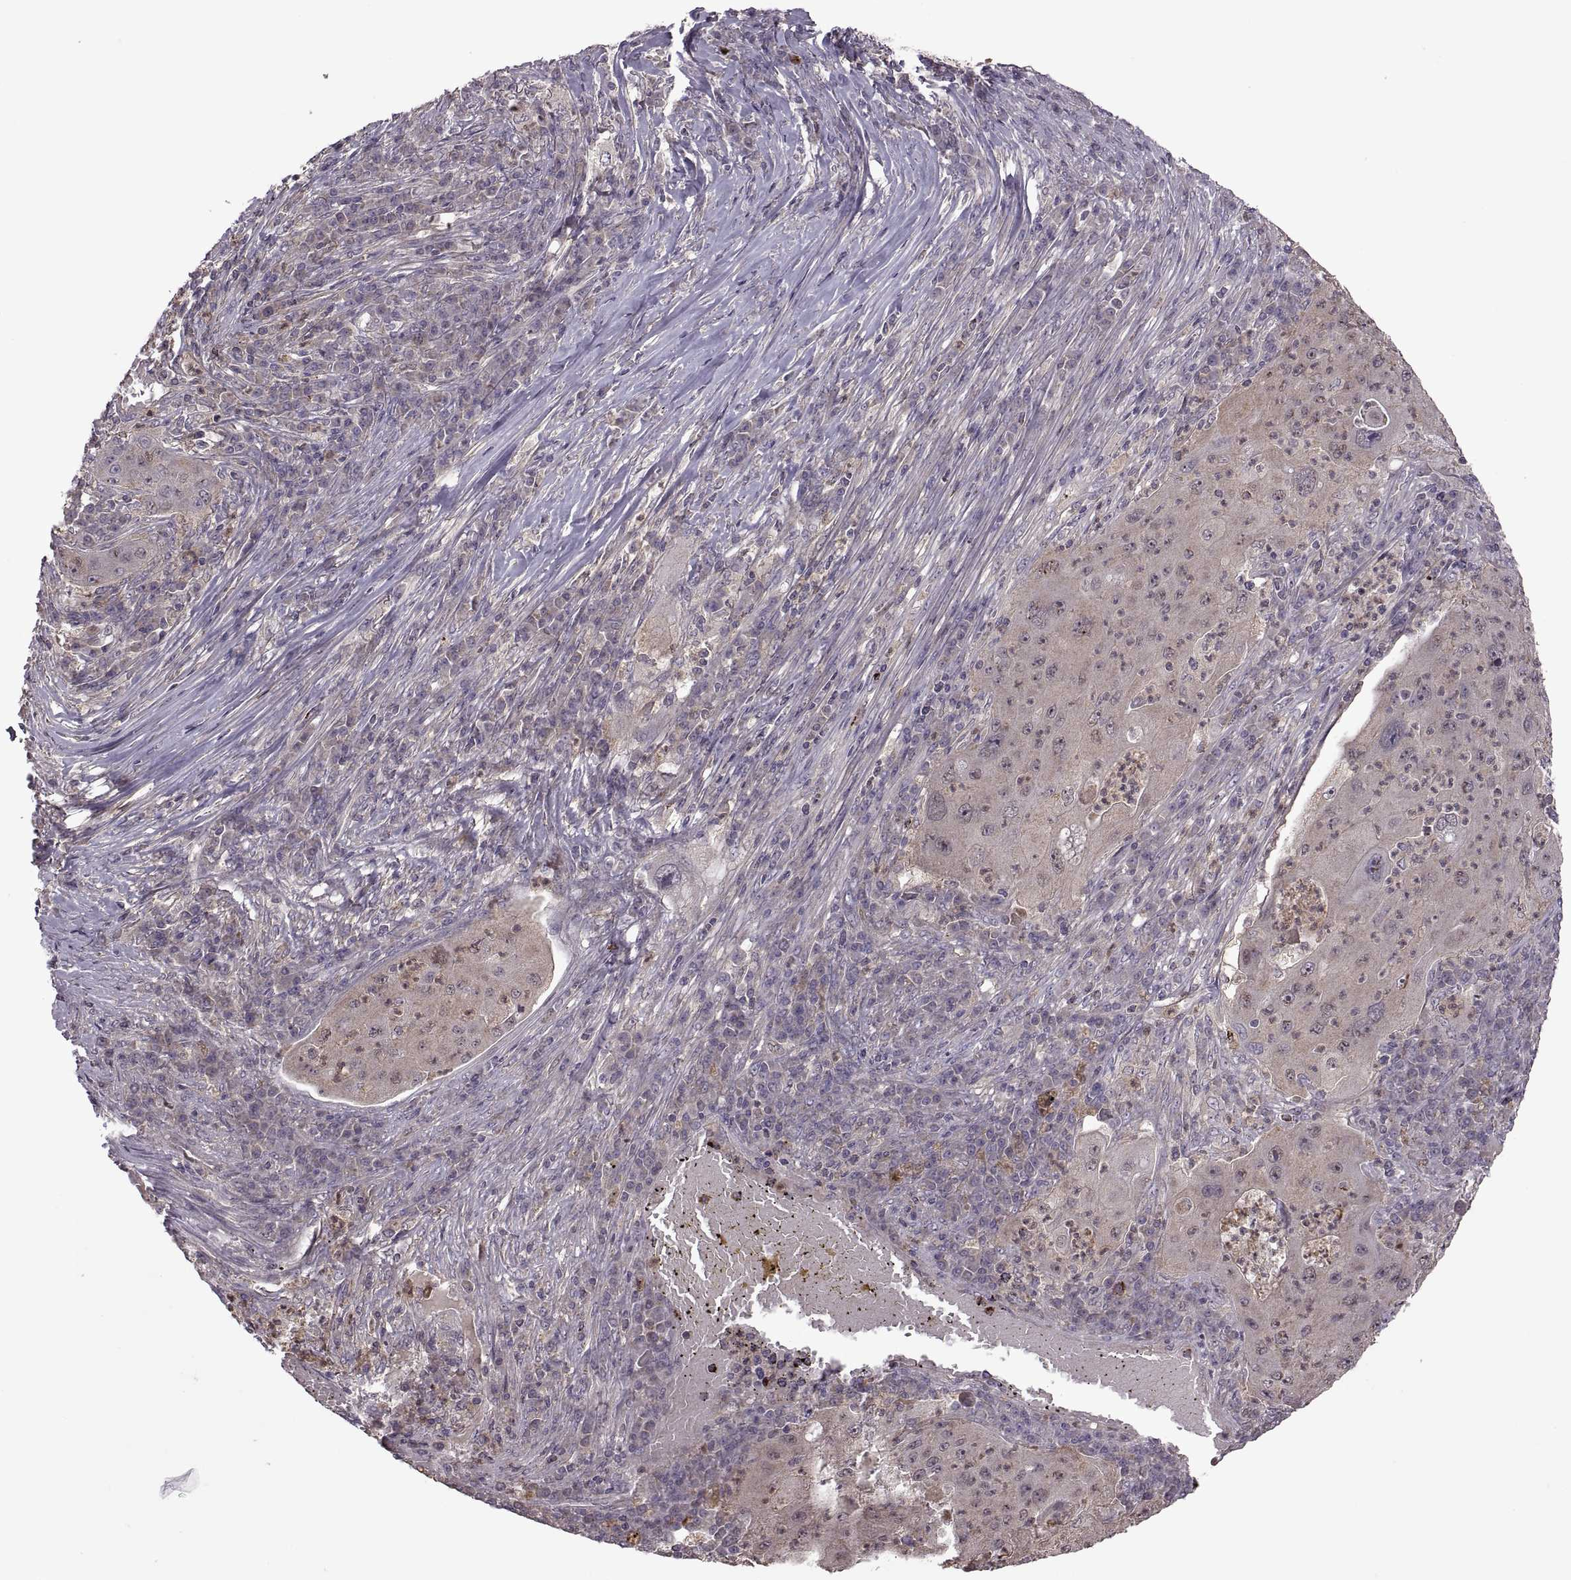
{"staining": {"intensity": "negative", "quantity": "none", "location": "none"}, "tissue": "lung cancer", "cell_type": "Tumor cells", "image_type": "cancer", "snomed": [{"axis": "morphology", "description": "Squamous cell carcinoma, NOS"}, {"axis": "topography", "description": "Lung"}], "caption": "Tumor cells are negative for protein expression in human squamous cell carcinoma (lung).", "gene": "PIERCE1", "patient": {"sex": "female", "age": 59}}